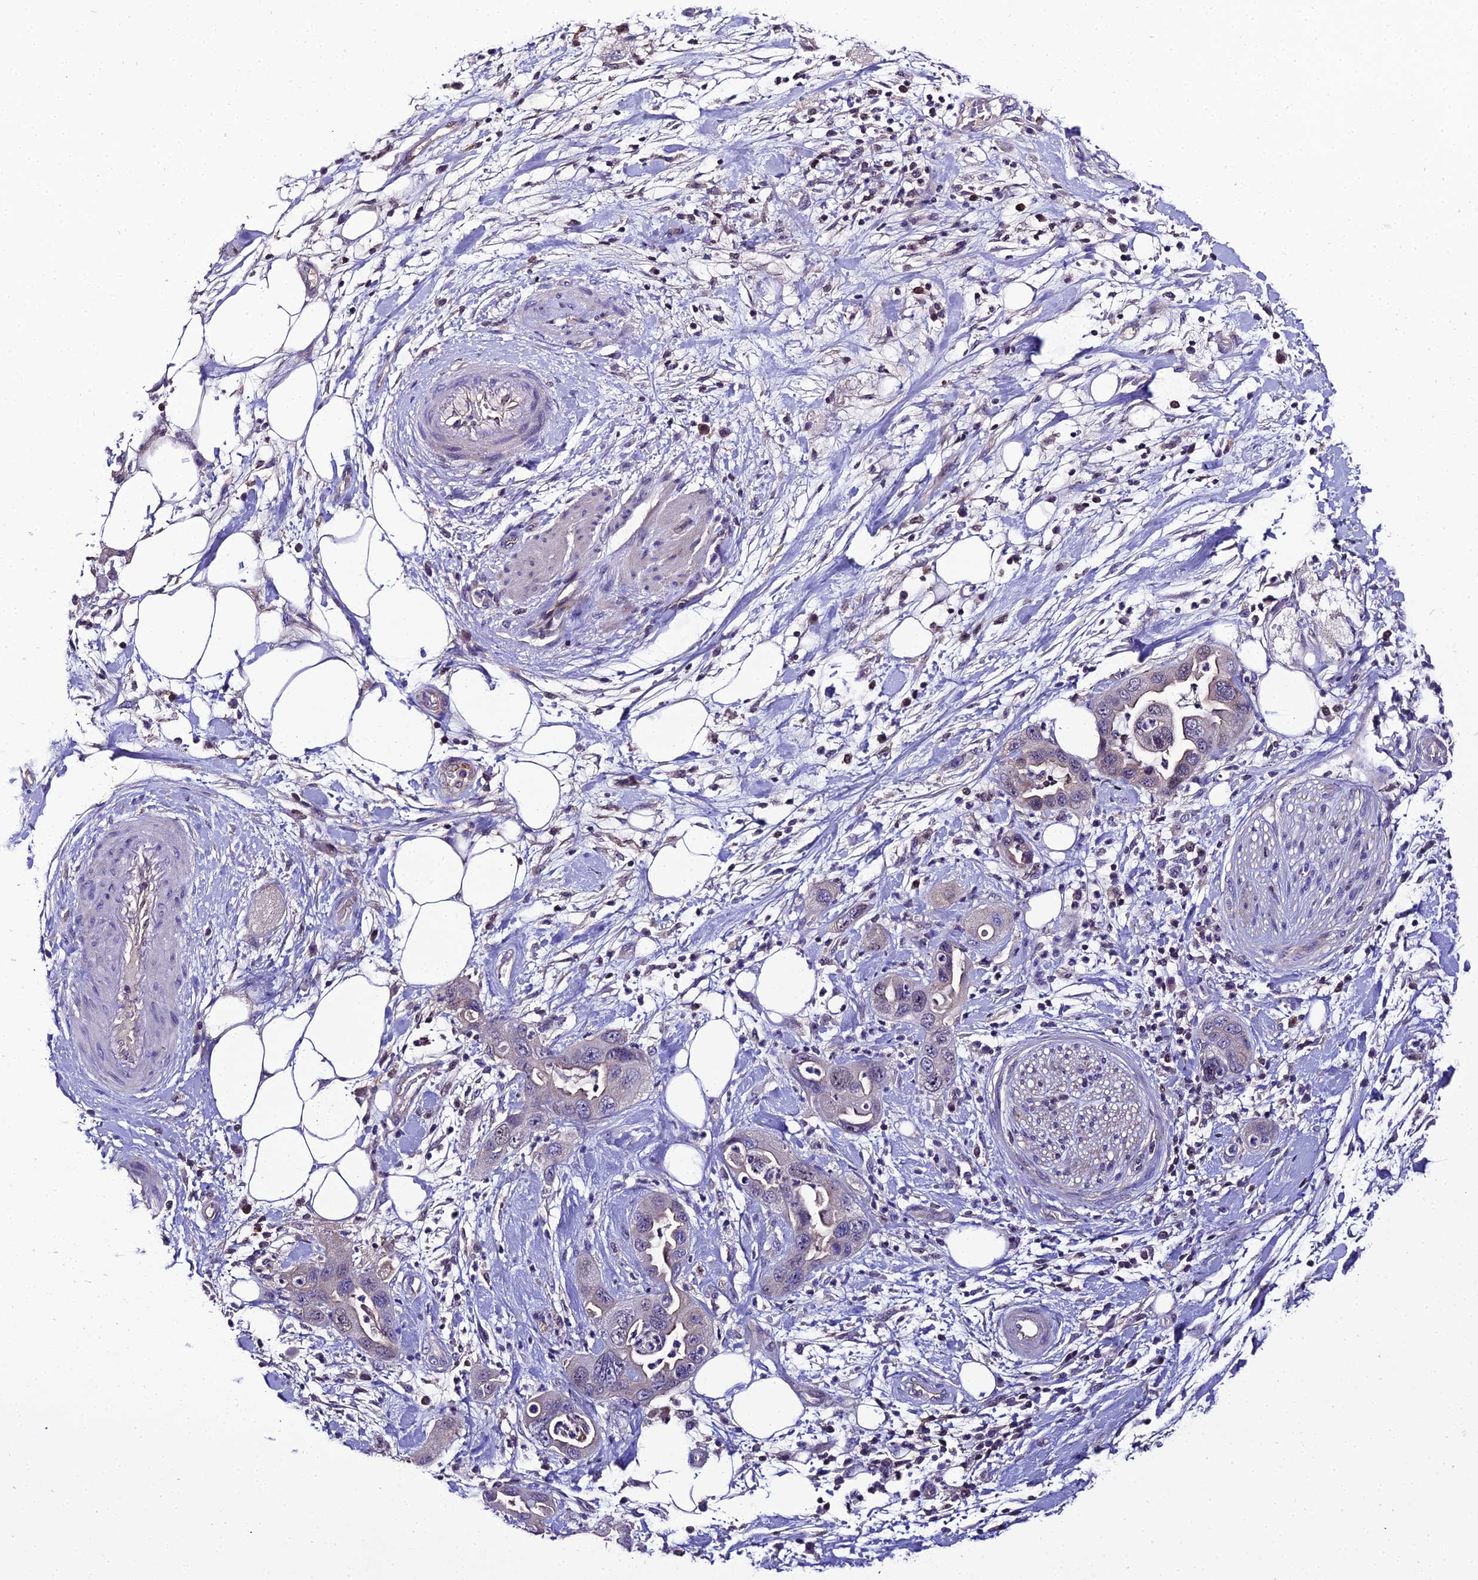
{"staining": {"intensity": "negative", "quantity": "none", "location": "none"}, "tissue": "pancreatic cancer", "cell_type": "Tumor cells", "image_type": "cancer", "snomed": [{"axis": "morphology", "description": "Adenocarcinoma, NOS"}, {"axis": "topography", "description": "Pancreas"}], "caption": "Tumor cells show no significant staining in pancreatic cancer (adenocarcinoma). (DAB (3,3'-diaminobenzidine) immunohistochemistry, high magnification).", "gene": "SHQ1", "patient": {"sex": "female", "age": 71}}